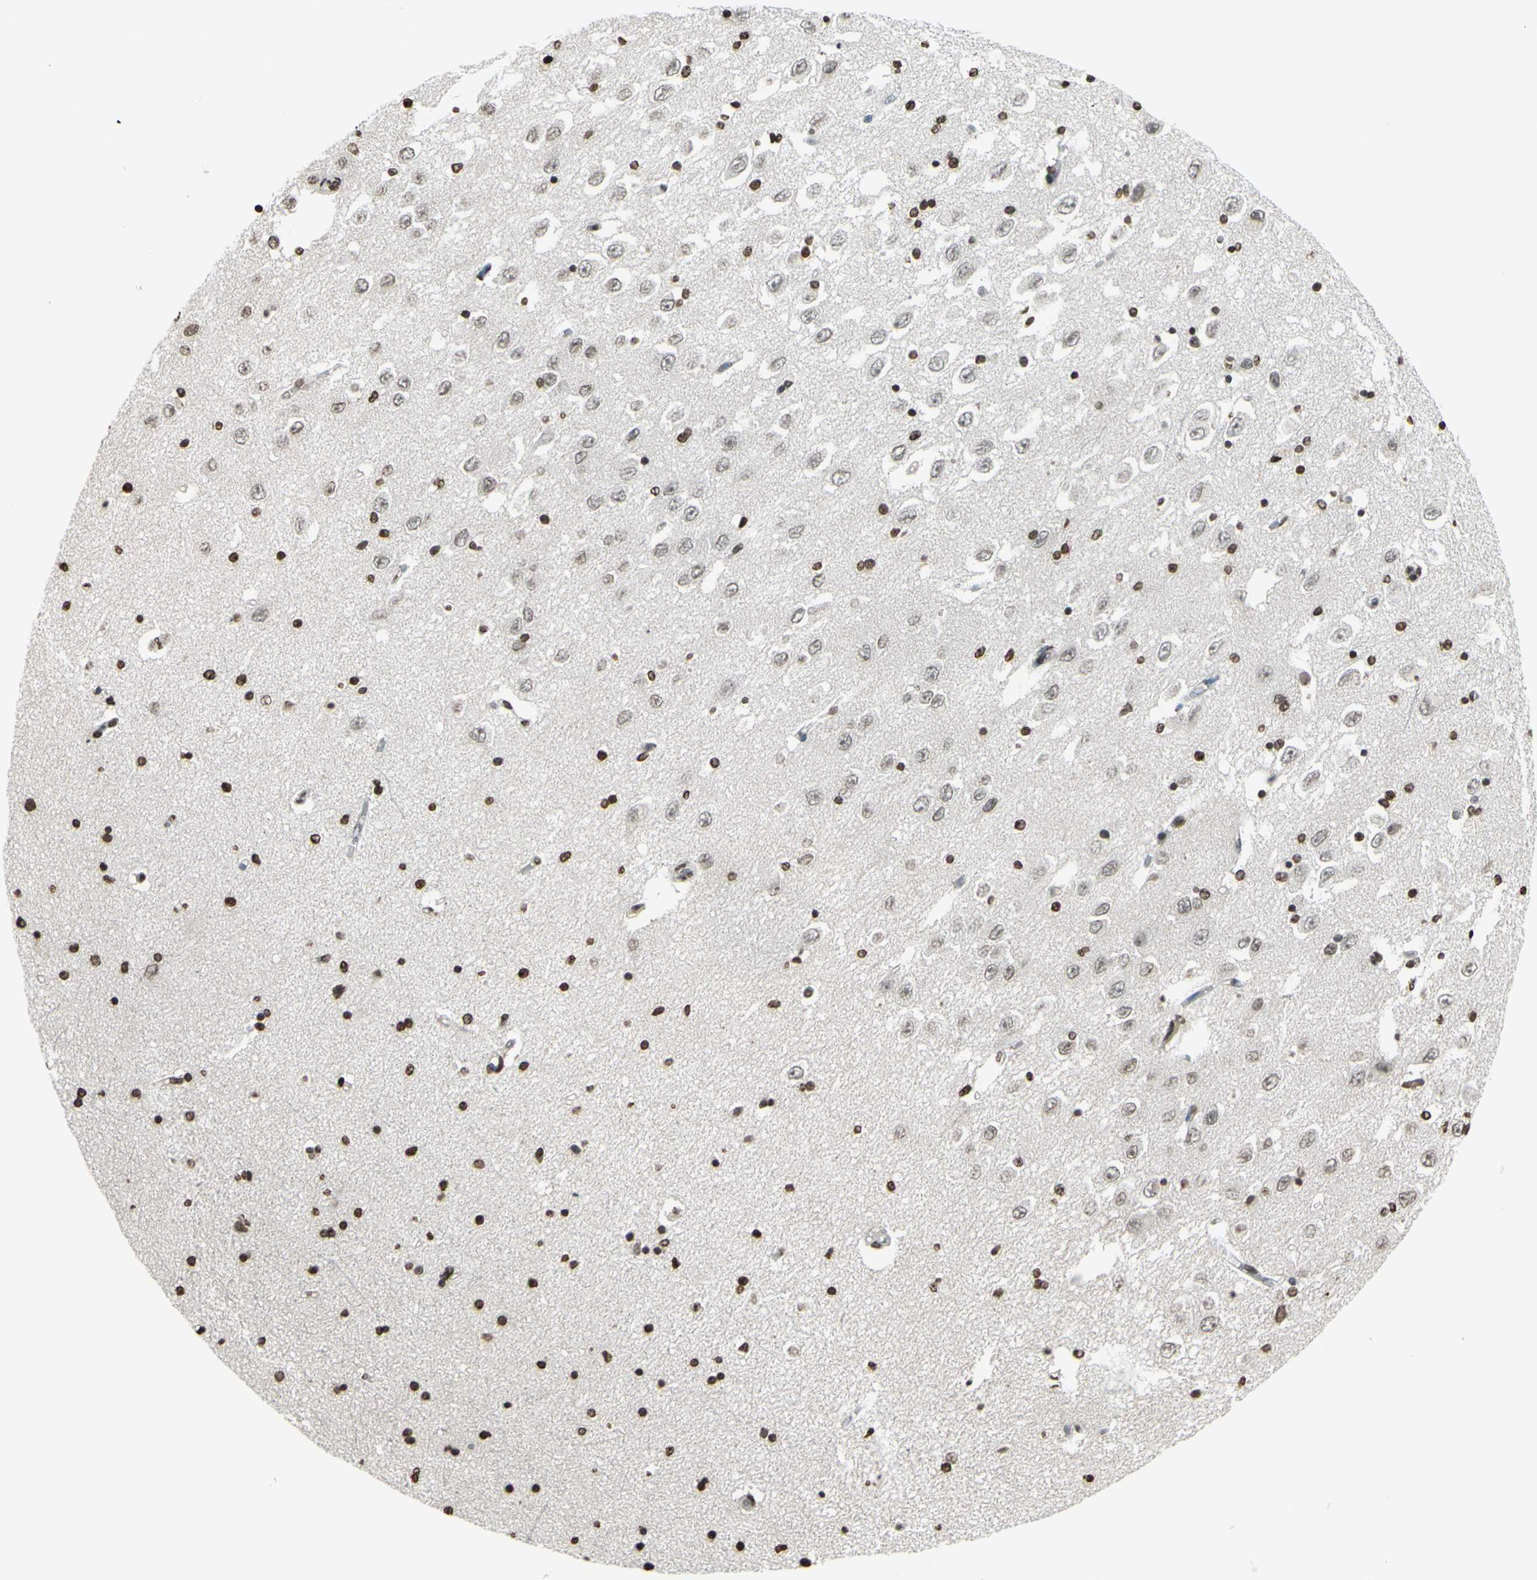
{"staining": {"intensity": "weak", "quantity": "25%-75%", "location": "nuclear"}, "tissue": "hippocampus", "cell_type": "Glial cells", "image_type": "normal", "snomed": [{"axis": "morphology", "description": "Normal tissue, NOS"}, {"axis": "topography", "description": "Hippocampus"}], "caption": "Immunohistochemistry staining of normal hippocampus, which displays low levels of weak nuclear expression in approximately 25%-75% of glial cells indicating weak nuclear protein staining. The staining was performed using DAB (brown) for protein detection and nuclei were counterstained in hematoxylin (blue).", "gene": "CD79B", "patient": {"sex": "female", "age": 54}}